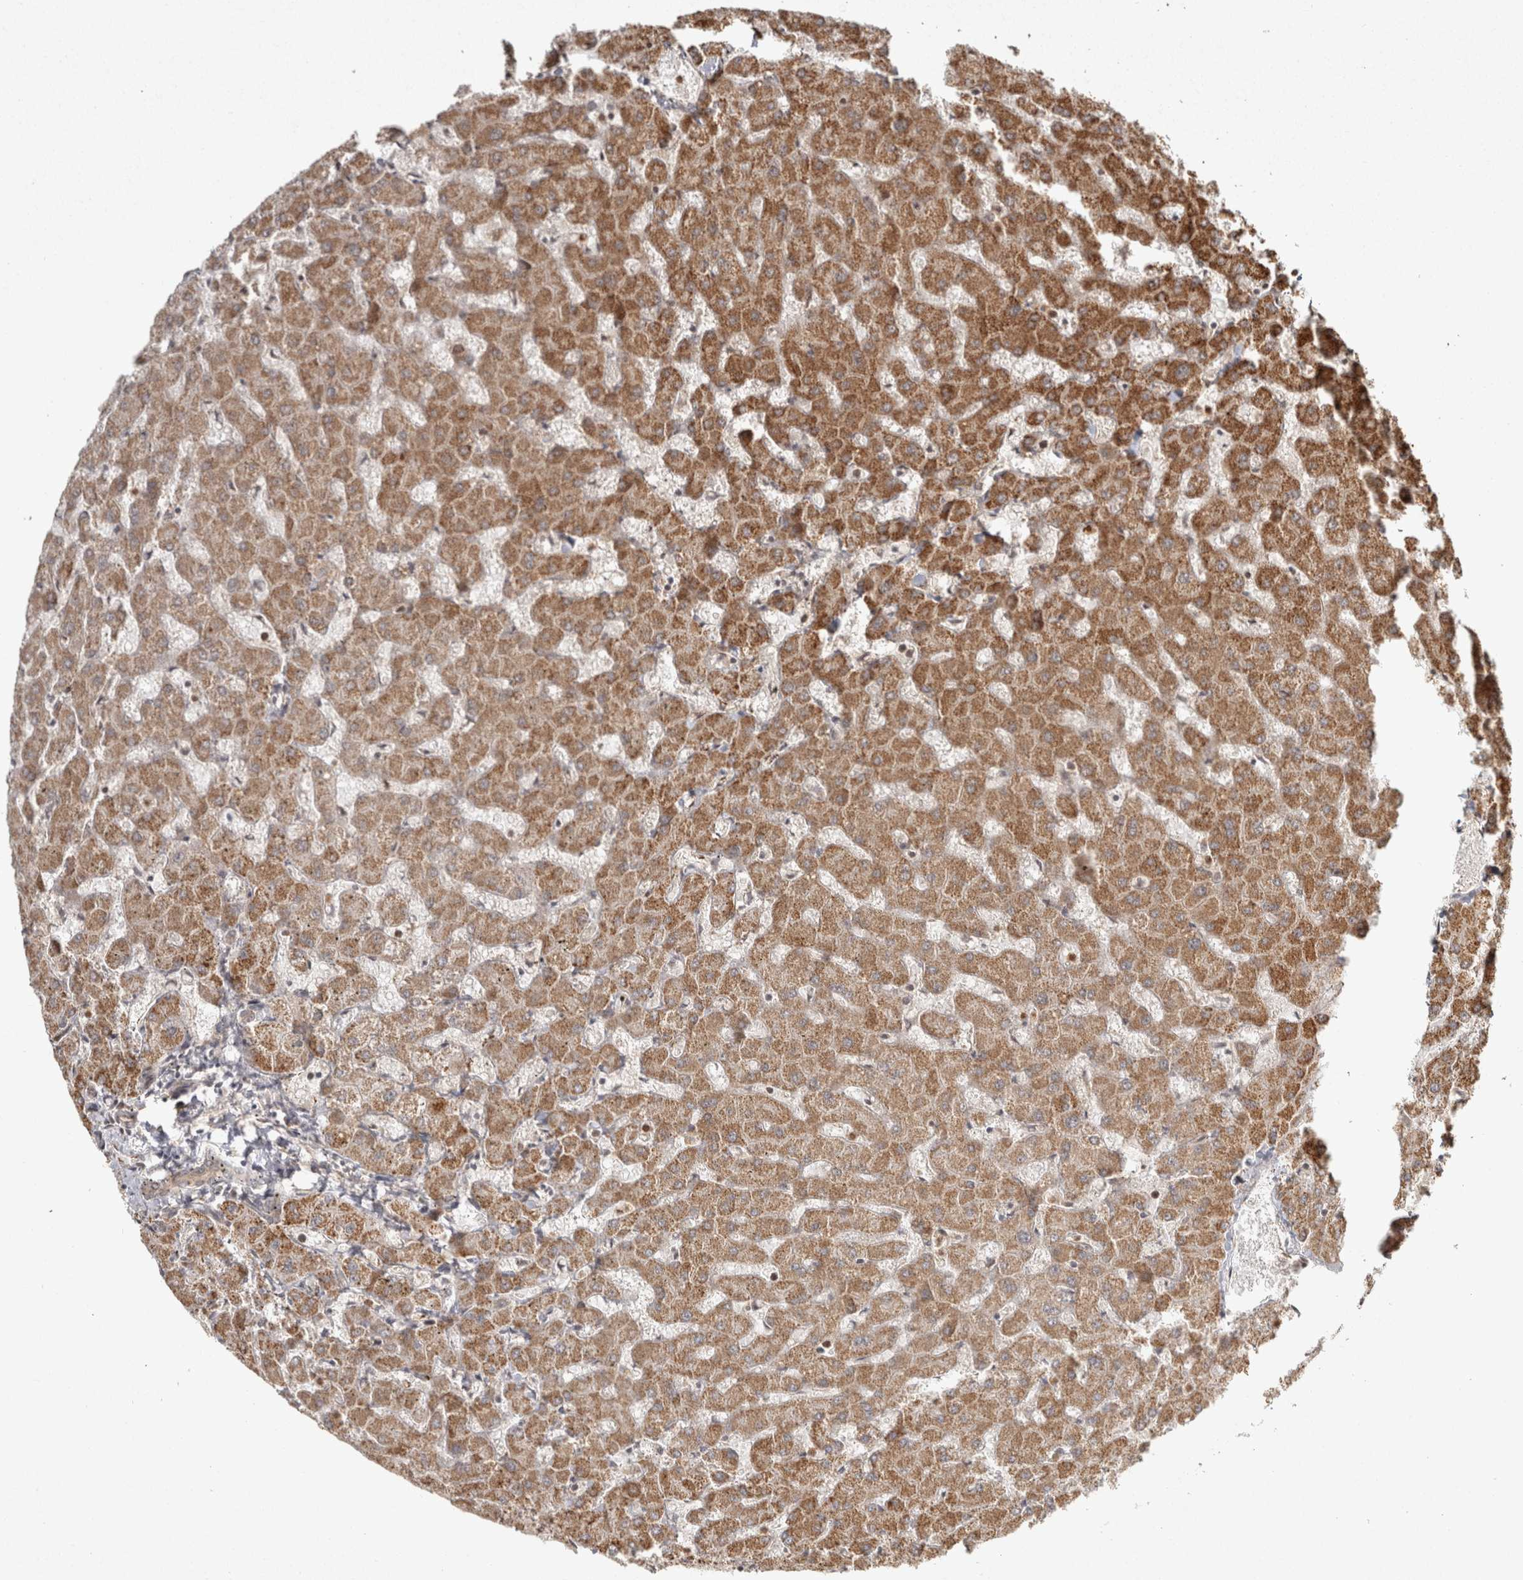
{"staining": {"intensity": "weak", "quantity": ">75%", "location": "cytoplasmic/membranous"}, "tissue": "liver", "cell_type": "Cholangiocytes", "image_type": "normal", "snomed": [{"axis": "morphology", "description": "Normal tissue, NOS"}, {"axis": "topography", "description": "Liver"}], "caption": "IHC histopathology image of normal liver: human liver stained using immunohistochemistry (IHC) exhibits low levels of weak protein expression localized specifically in the cytoplasmic/membranous of cholangiocytes, appearing as a cytoplasmic/membranous brown color.", "gene": "CAMSAP2", "patient": {"sex": "female", "age": 63}}